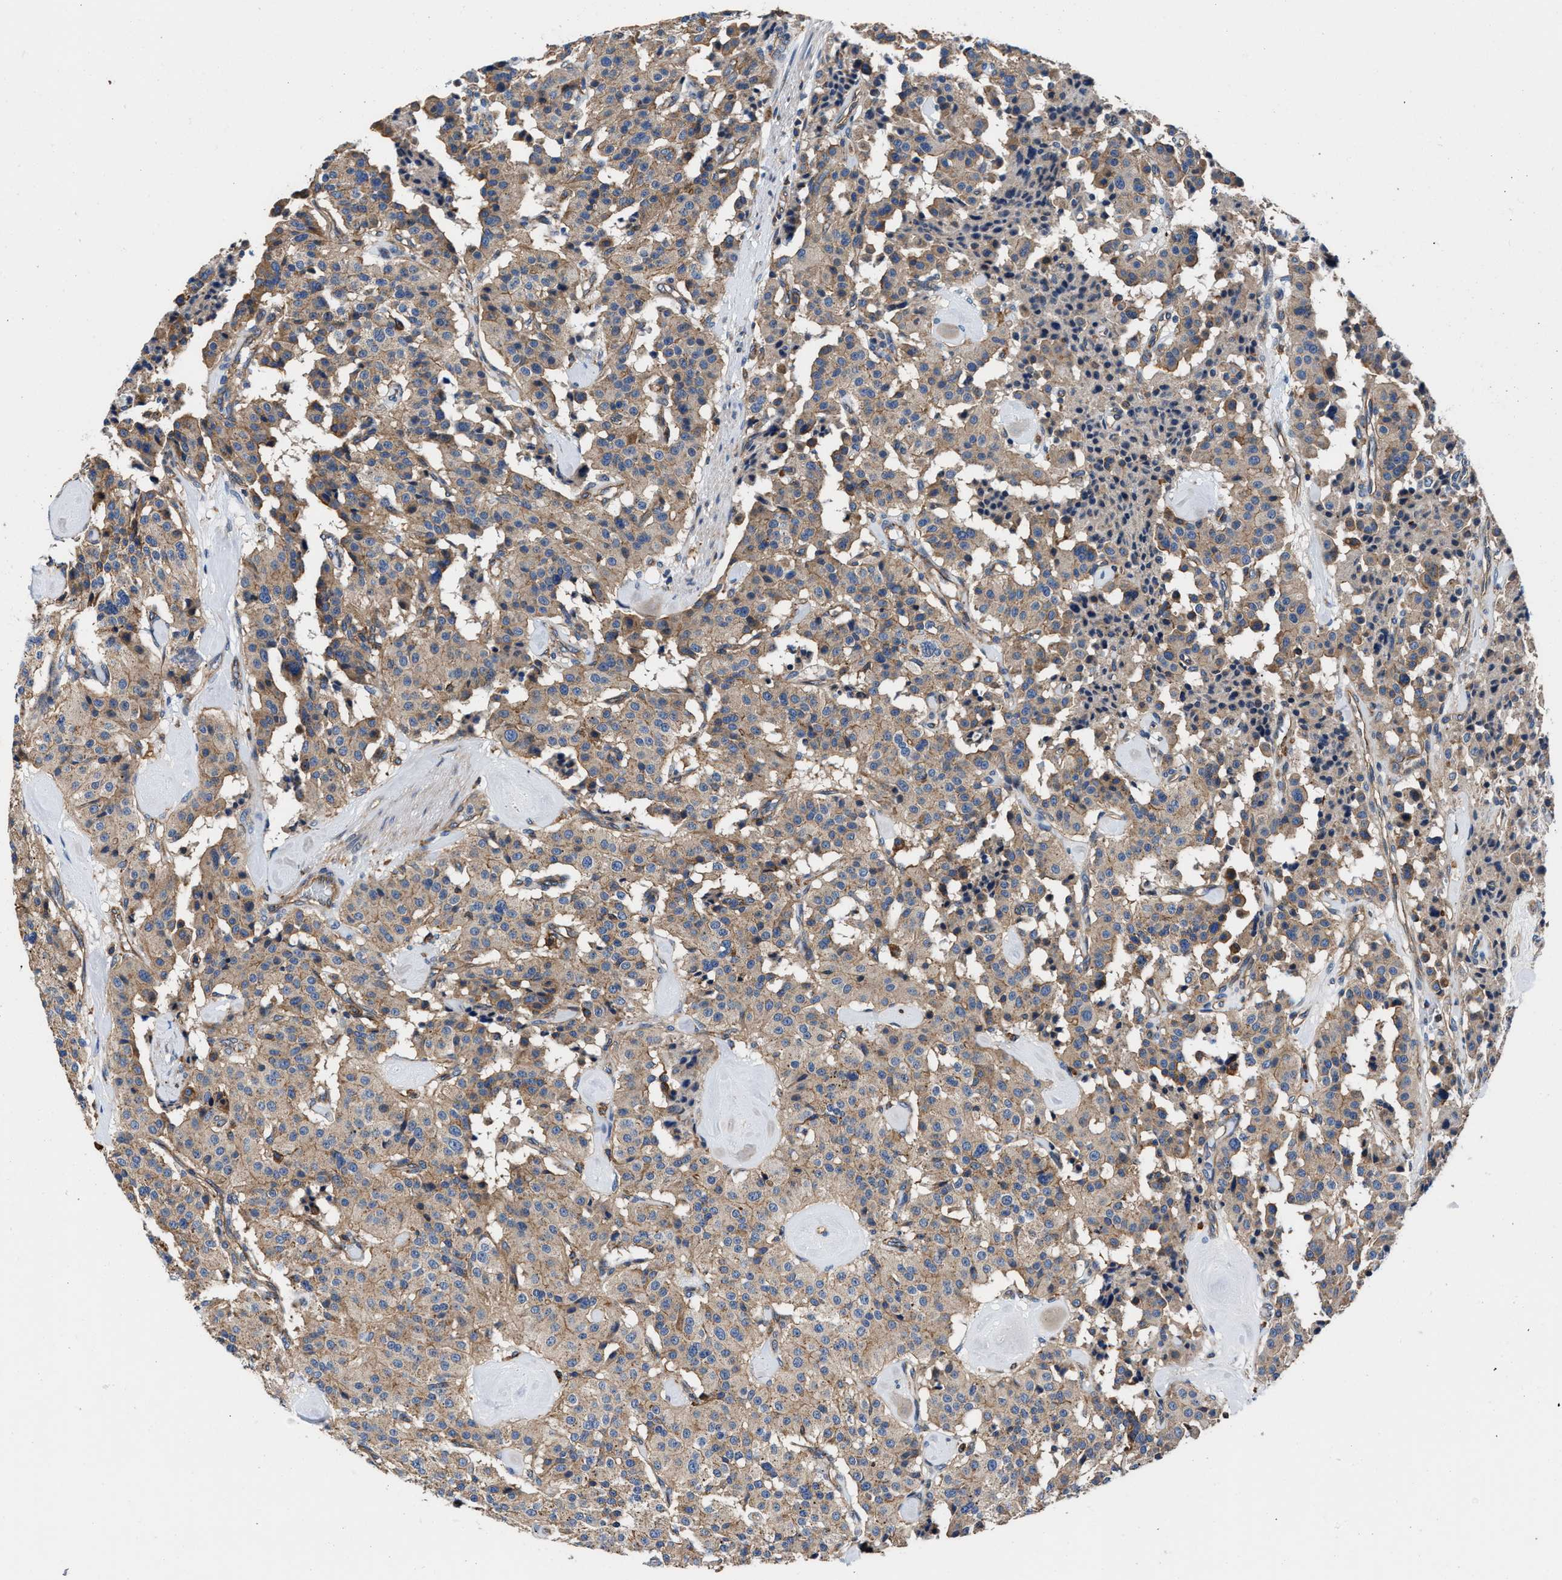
{"staining": {"intensity": "weak", "quantity": ">75%", "location": "cytoplasmic/membranous"}, "tissue": "carcinoid", "cell_type": "Tumor cells", "image_type": "cancer", "snomed": [{"axis": "morphology", "description": "Carcinoid, malignant, NOS"}, {"axis": "topography", "description": "Lung"}], "caption": "IHC micrograph of carcinoid stained for a protein (brown), which exhibits low levels of weak cytoplasmic/membranous staining in about >75% of tumor cells.", "gene": "PPP1R9B", "patient": {"sex": "male", "age": 30}}